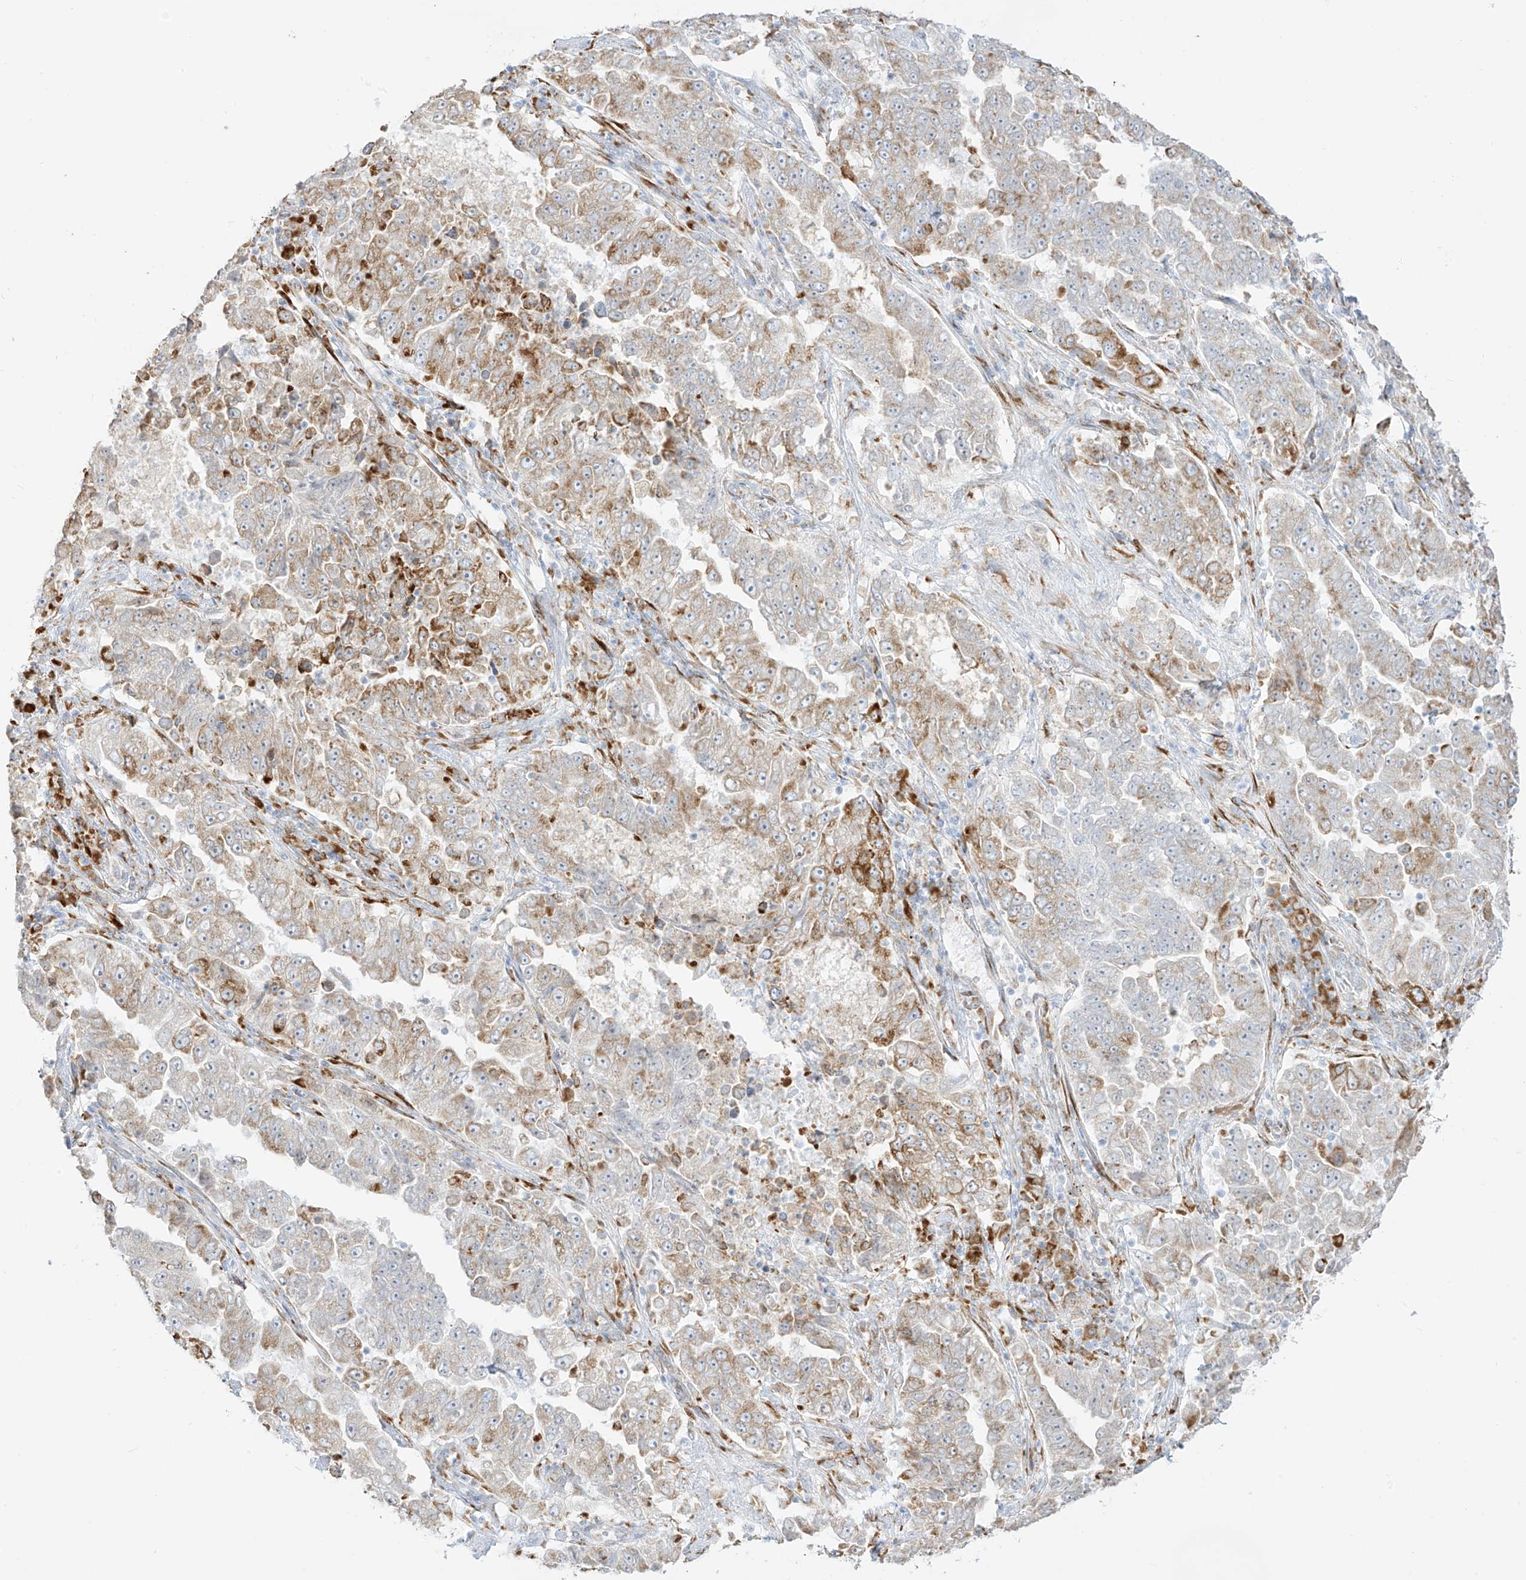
{"staining": {"intensity": "moderate", "quantity": "<25%", "location": "cytoplasmic/membranous"}, "tissue": "lung cancer", "cell_type": "Tumor cells", "image_type": "cancer", "snomed": [{"axis": "morphology", "description": "Adenocarcinoma, NOS"}, {"axis": "topography", "description": "Lung"}], "caption": "DAB (3,3'-diaminobenzidine) immunohistochemical staining of human lung cancer demonstrates moderate cytoplasmic/membranous protein positivity in about <25% of tumor cells.", "gene": "LRRC59", "patient": {"sex": "female", "age": 51}}